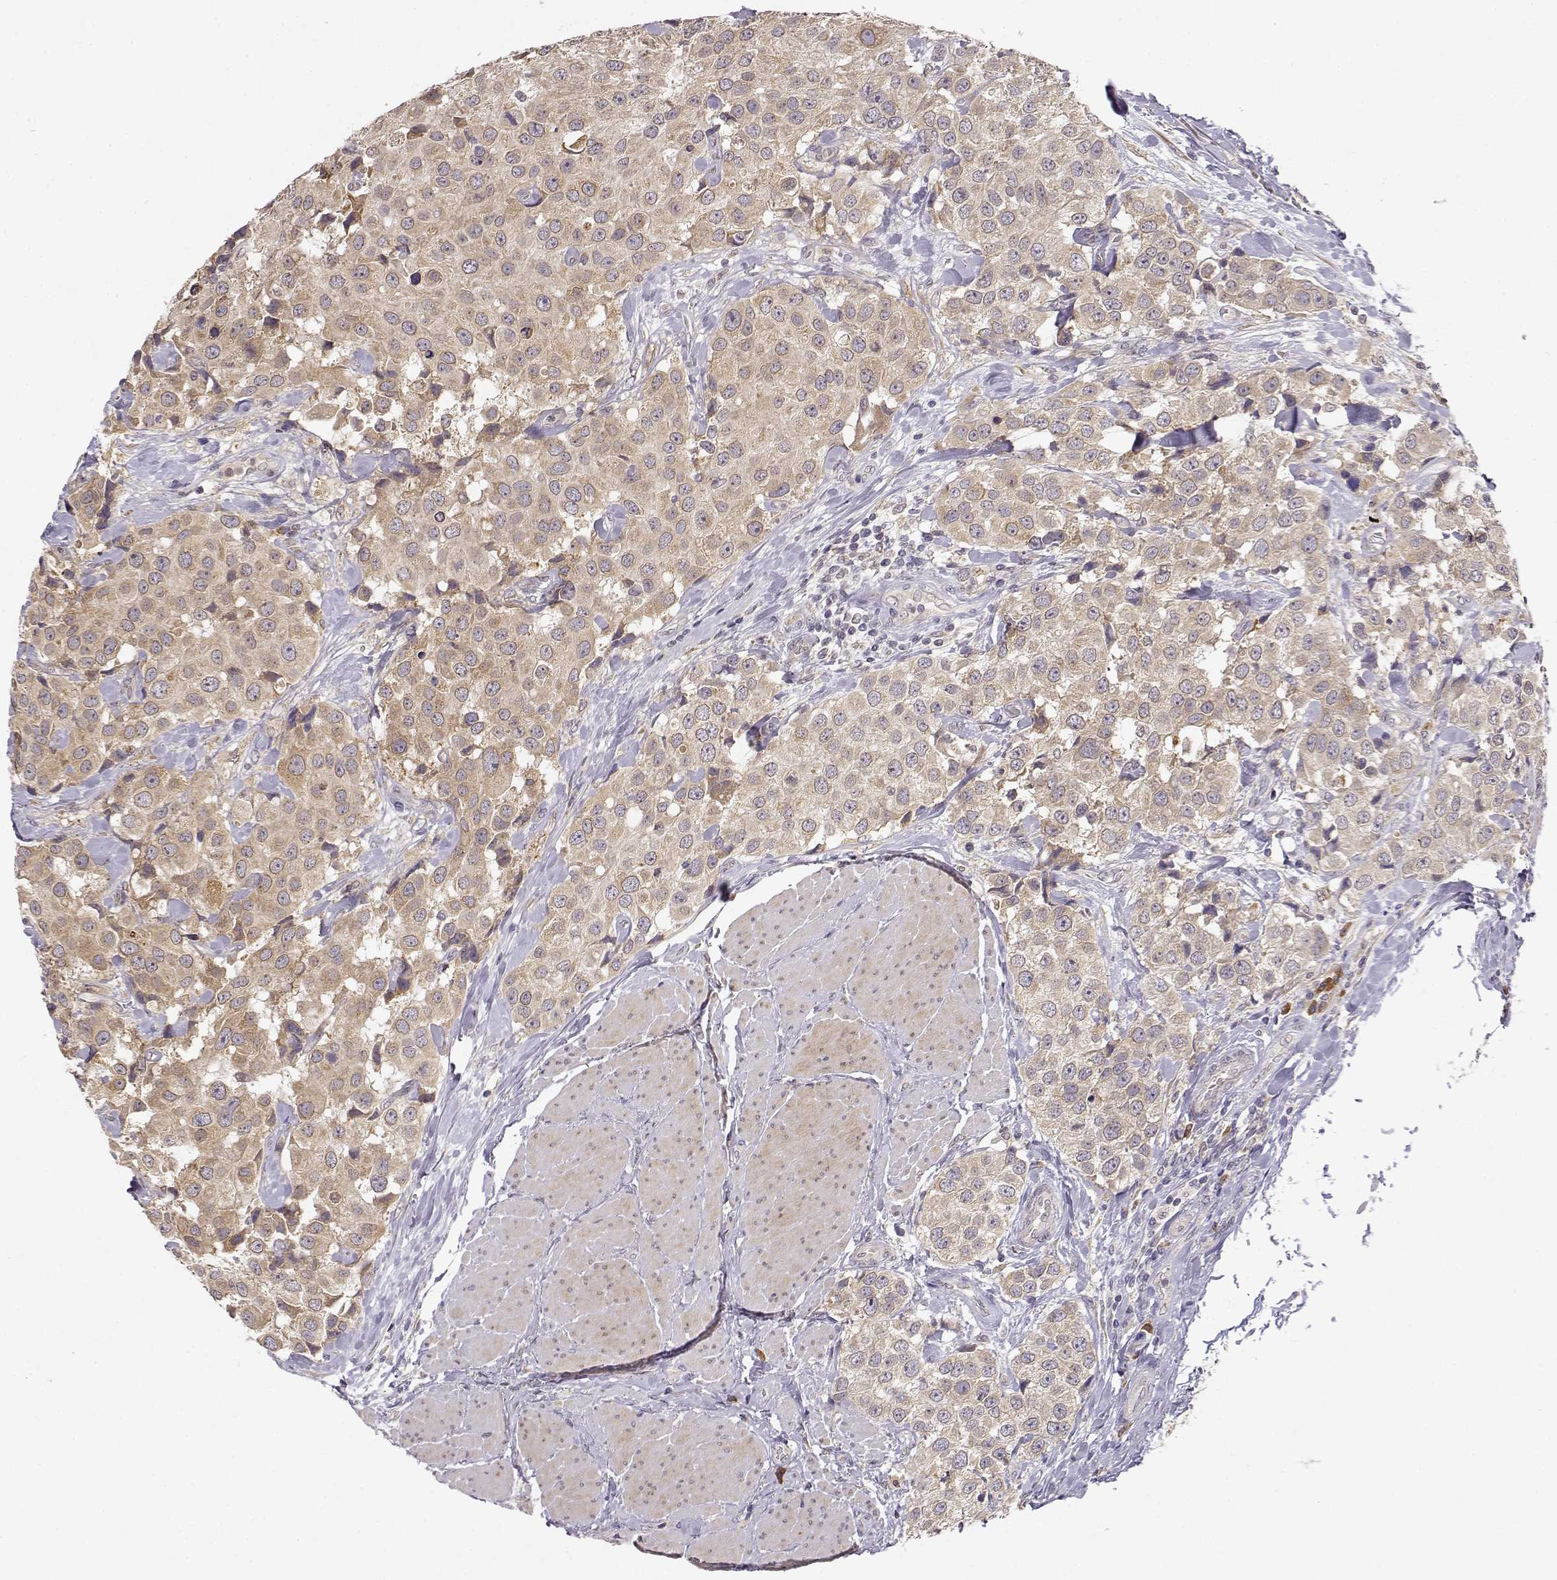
{"staining": {"intensity": "weak", "quantity": ">75%", "location": "cytoplasmic/membranous"}, "tissue": "urothelial cancer", "cell_type": "Tumor cells", "image_type": "cancer", "snomed": [{"axis": "morphology", "description": "Urothelial carcinoma, High grade"}, {"axis": "topography", "description": "Urinary bladder"}], "caption": "Urothelial cancer stained with IHC demonstrates weak cytoplasmic/membranous positivity in about >75% of tumor cells. The protein of interest is shown in brown color, while the nuclei are stained blue.", "gene": "ERGIC2", "patient": {"sex": "female", "age": 64}}